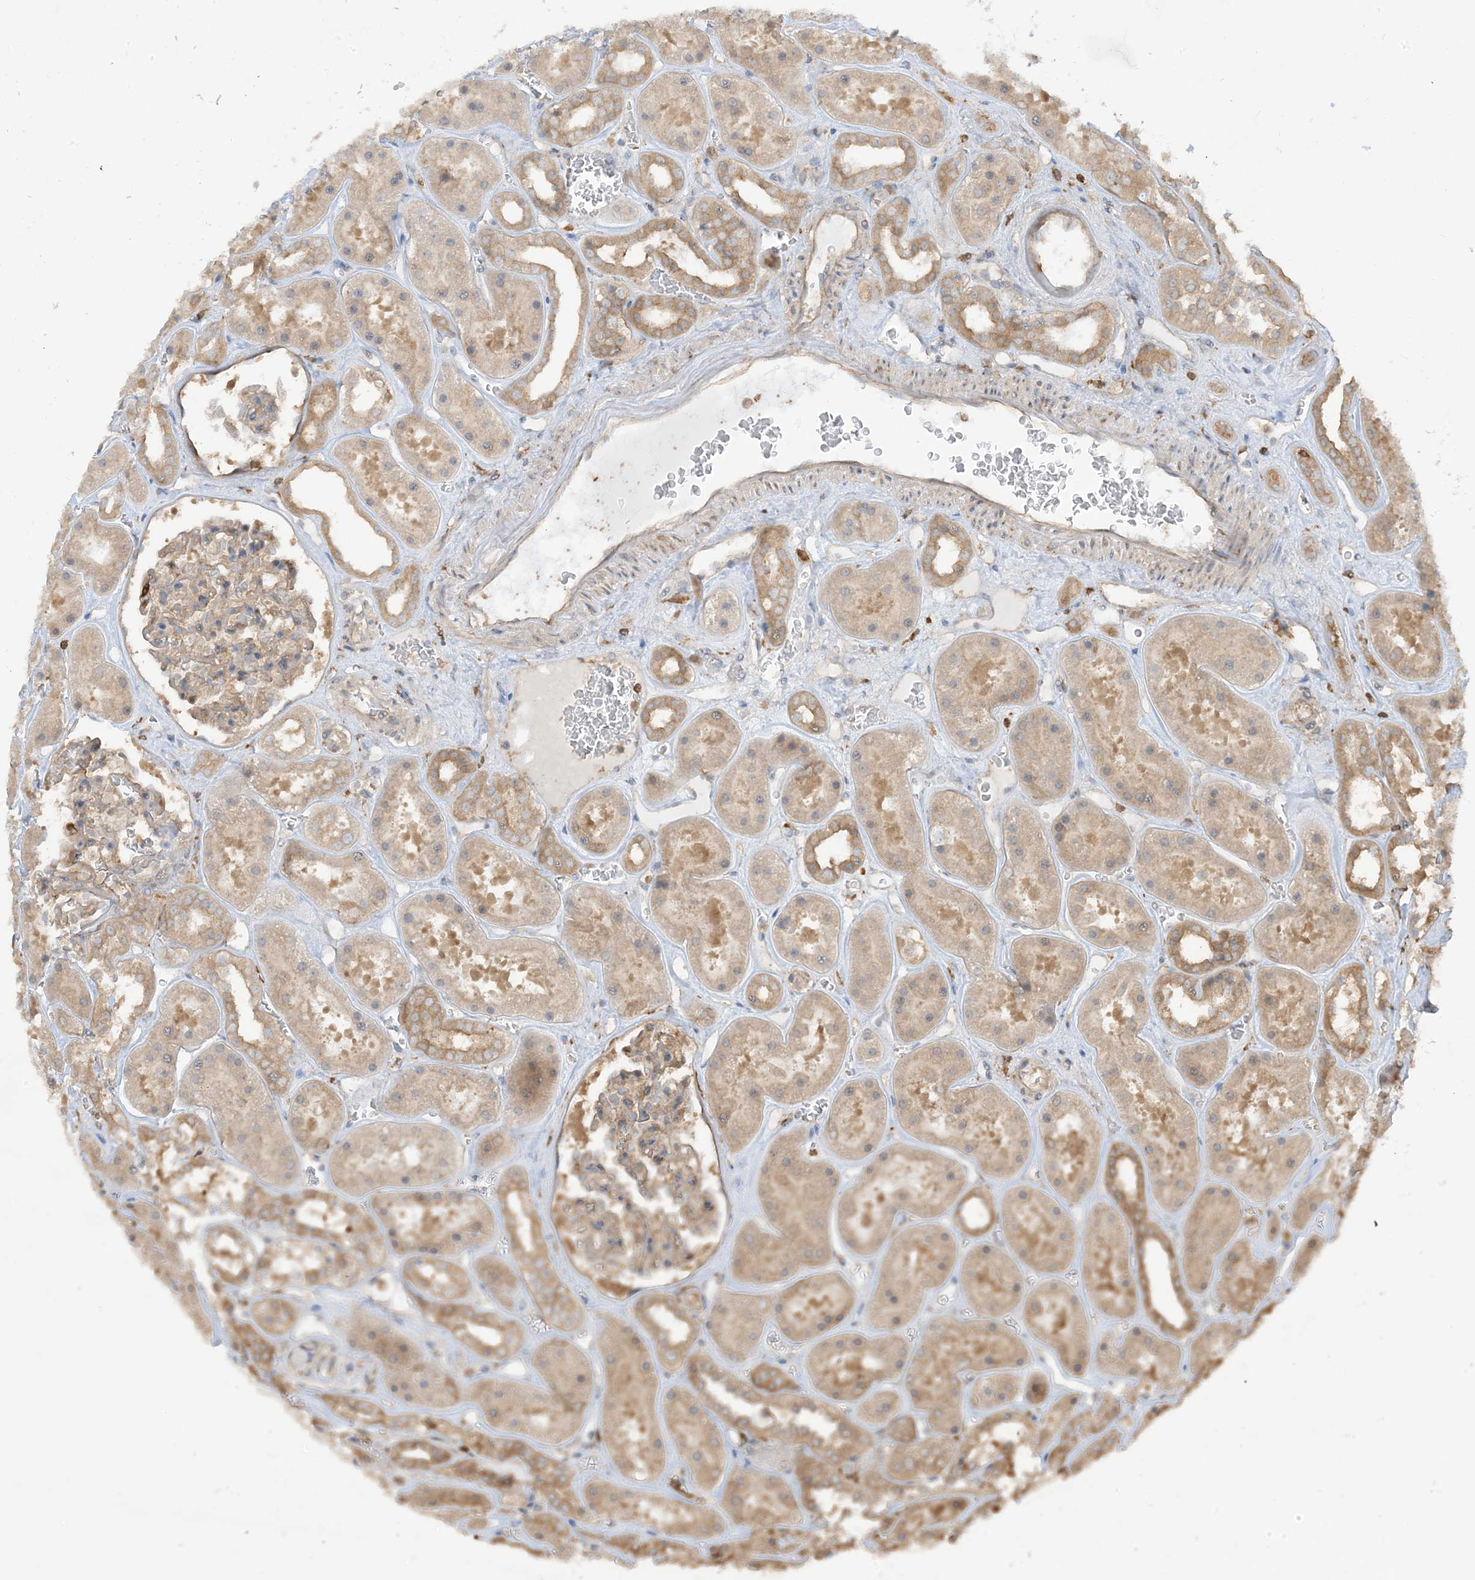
{"staining": {"intensity": "weak", "quantity": "25%-75%", "location": "cytoplasmic/membranous"}, "tissue": "kidney", "cell_type": "Cells in glomeruli", "image_type": "normal", "snomed": [{"axis": "morphology", "description": "Normal tissue, NOS"}, {"axis": "topography", "description": "Kidney"}], "caption": "Weak cytoplasmic/membranous positivity for a protein is identified in about 25%-75% of cells in glomeruli of benign kidney using IHC.", "gene": "CAPZB", "patient": {"sex": "female", "age": 41}}